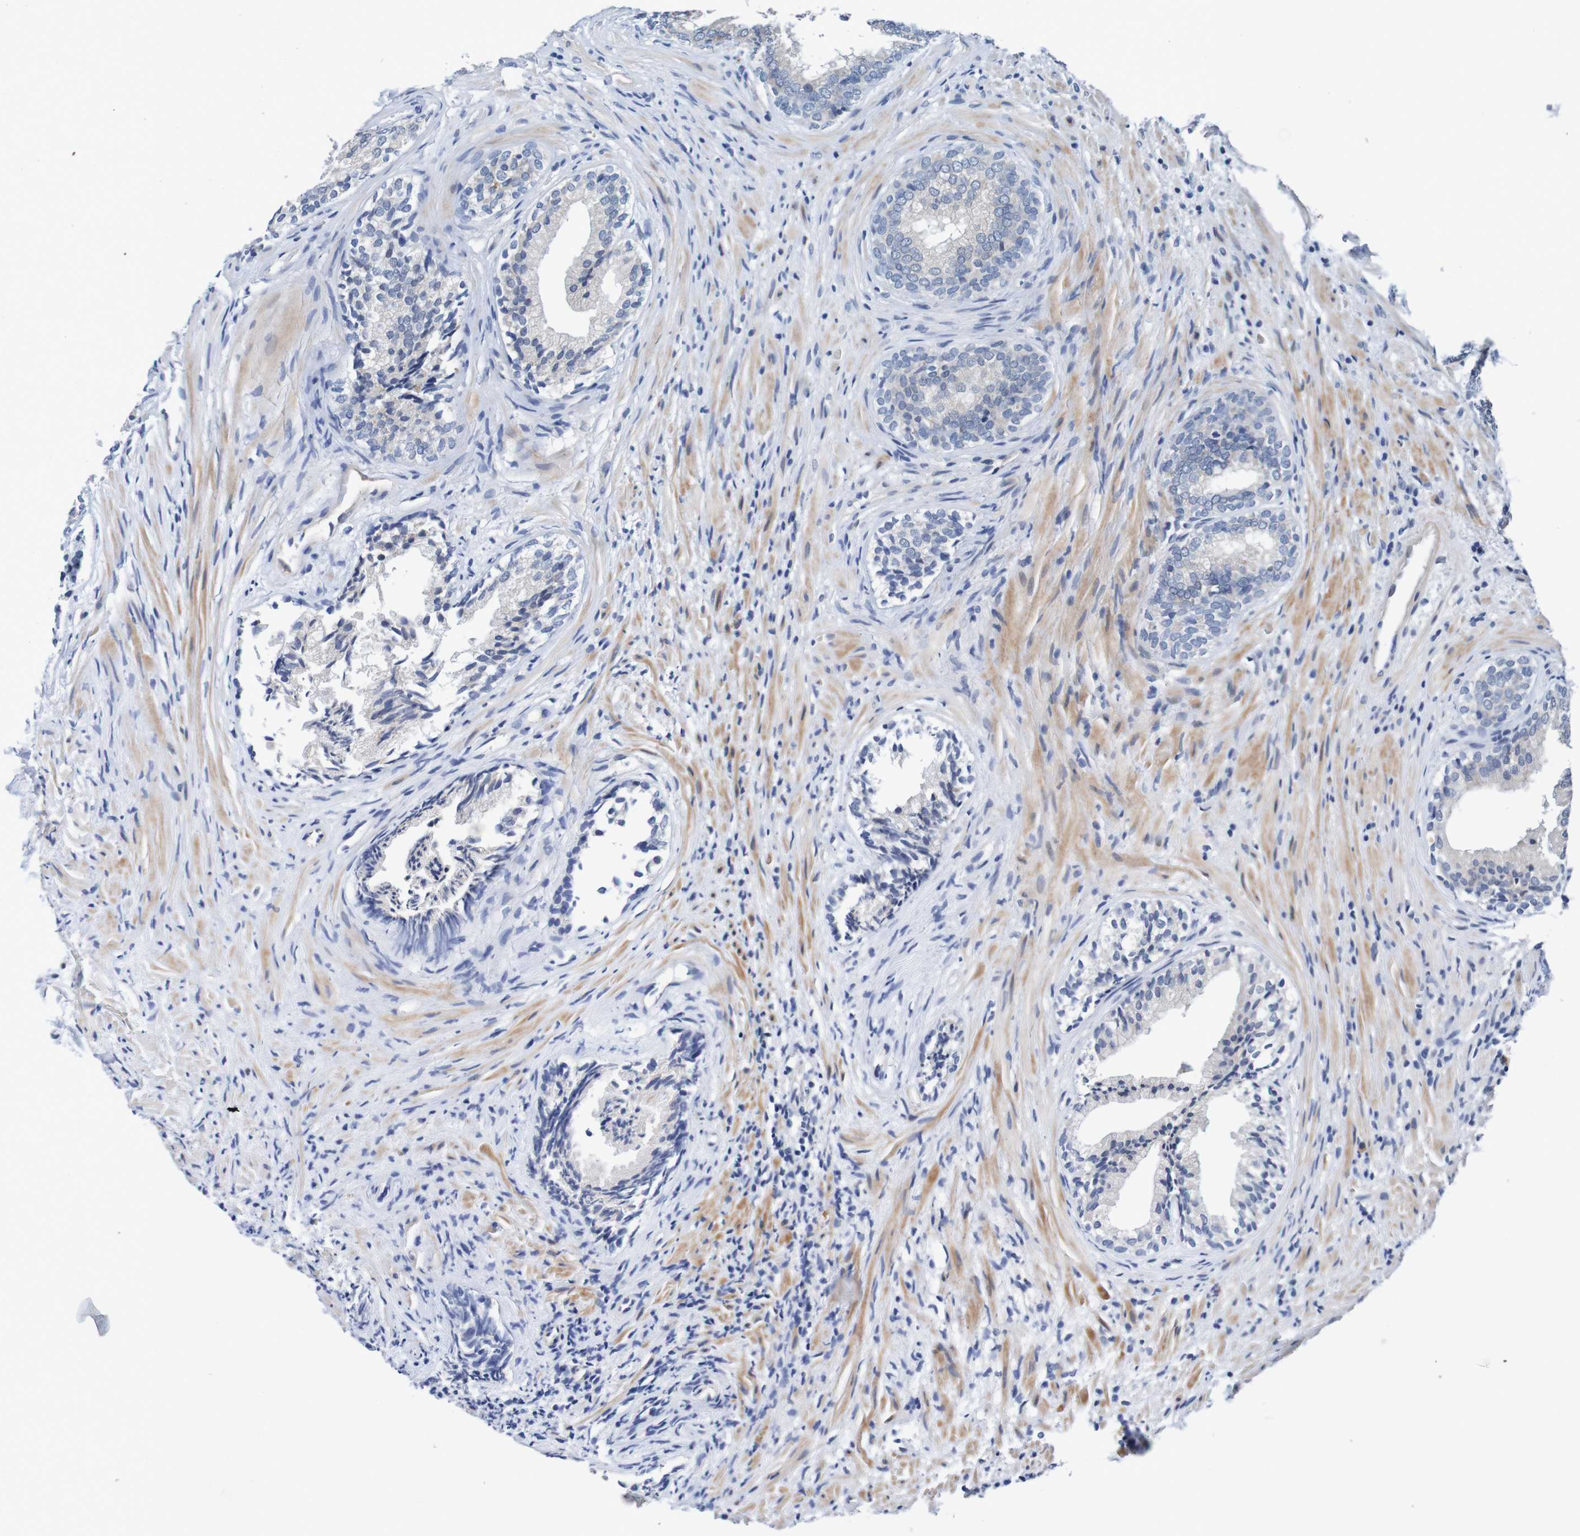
{"staining": {"intensity": "weak", "quantity": "25%-75%", "location": "cytoplasmic/membranous"}, "tissue": "prostate", "cell_type": "Glandular cells", "image_type": "normal", "snomed": [{"axis": "morphology", "description": "Normal tissue, NOS"}, {"axis": "topography", "description": "Prostate"}], "caption": "A high-resolution photomicrograph shows immunohistochemistry staining of benign prostate, which exhibits weak cytoplasmic/membranous staining in approximately 25%-75% of glandular cells.", "gene": "CPED1", "patient": {"sex": "male", "age": 76}}